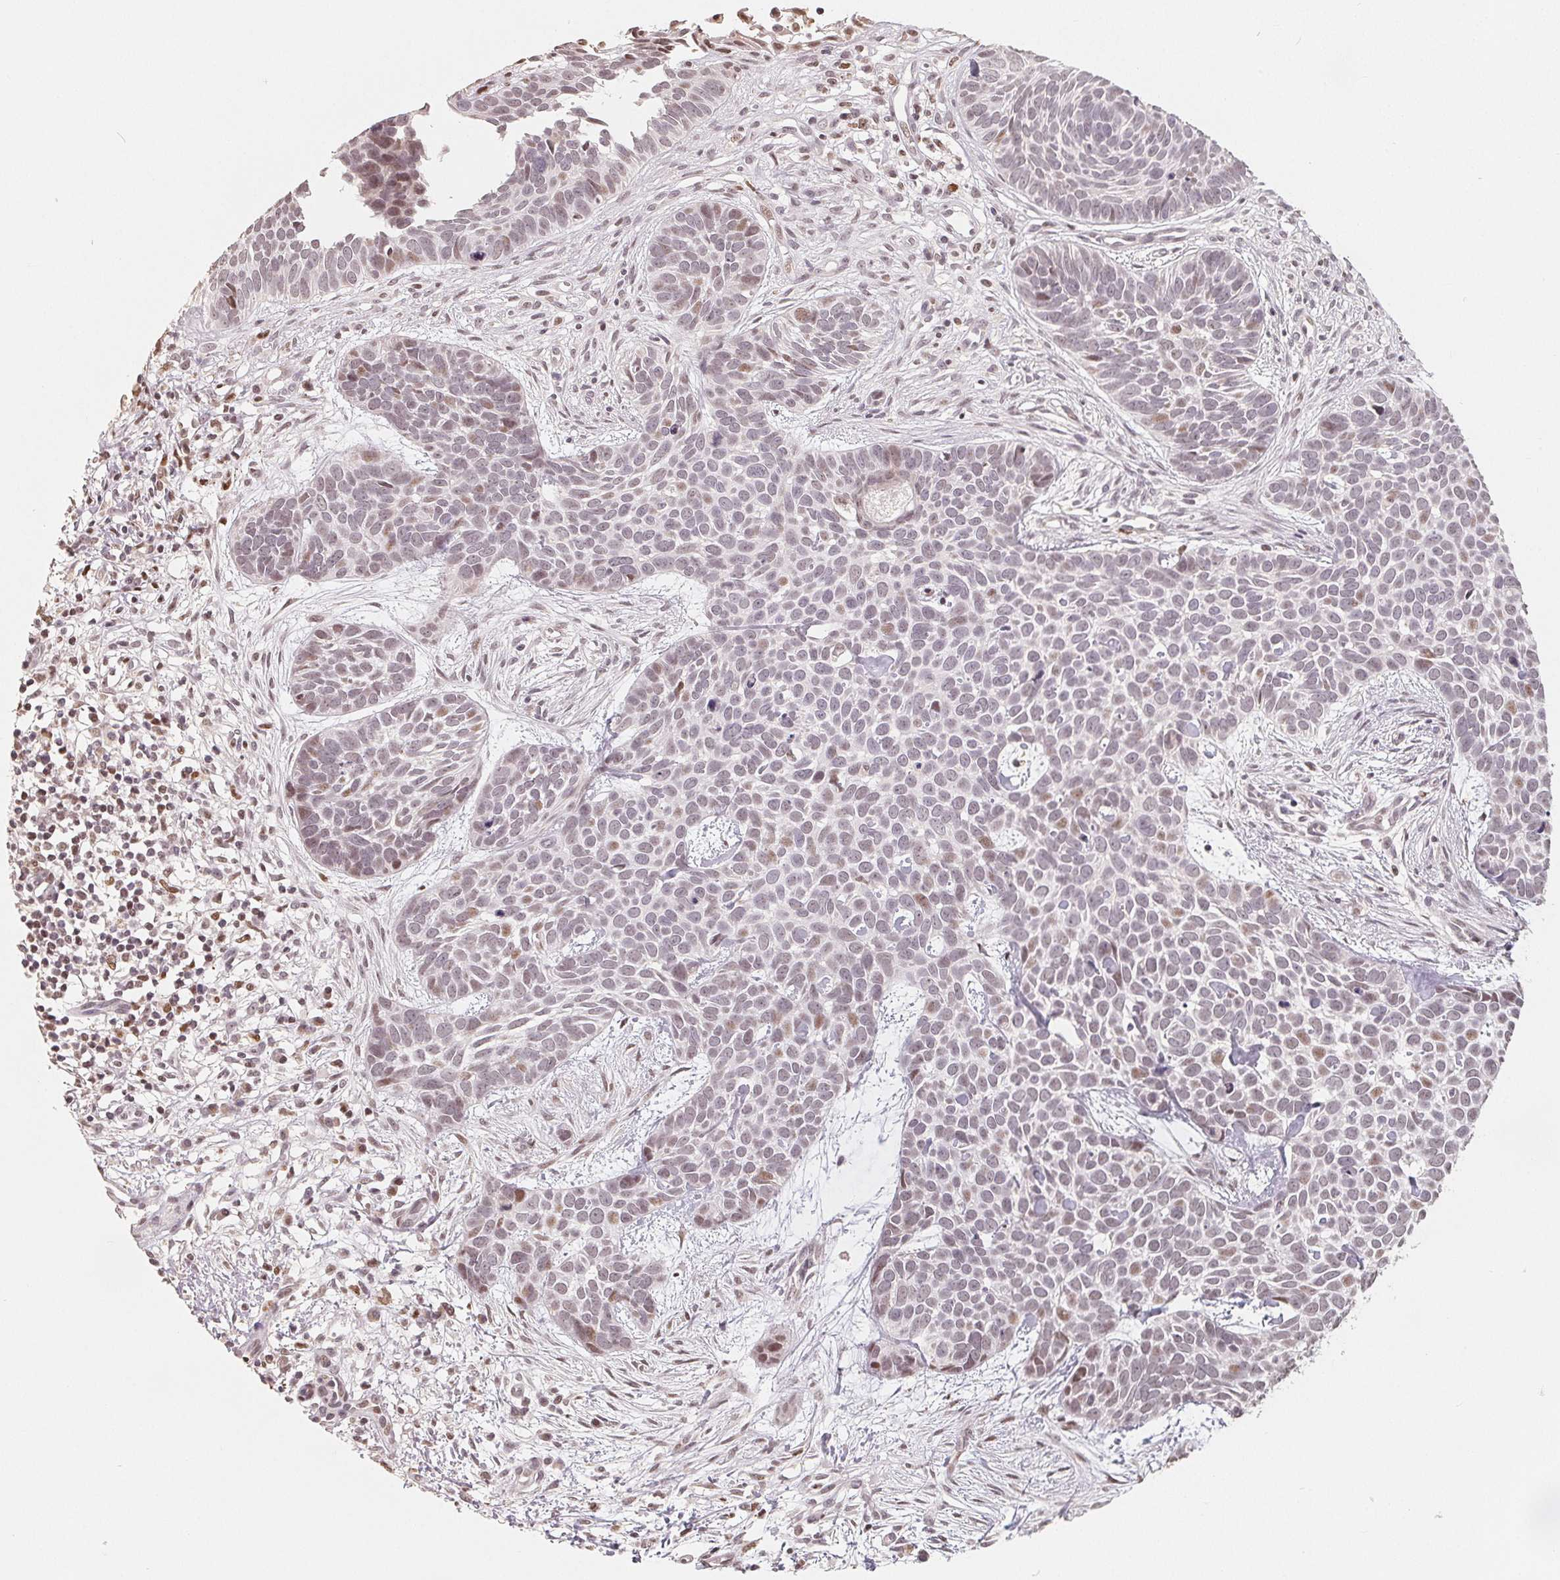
{"staining": {"intensity": "weak", "quantity": "<25%", "location": "nuclear"}, "tissue": "skin cancer", "cell_type": "Tumor cells", "image_type": "cancer", "snomed": [{"axis": "morphology", "description": "Basal cell carcinoma"}, {"axis": "topography", "description": "Skin"}], "caption": "This is a image of IHC staining of skin cancer (basal cell carcinoma), which shows no staining in tumor cells. (Stains: DAB (3,3'-diaminobenzidine) immunohistochemistry with hematoxylin counter stain, Microscopy: brightfield microscopy at high magnification).", "gene": "CCDC138", "patient": {"sex": "male", "age": 69}}